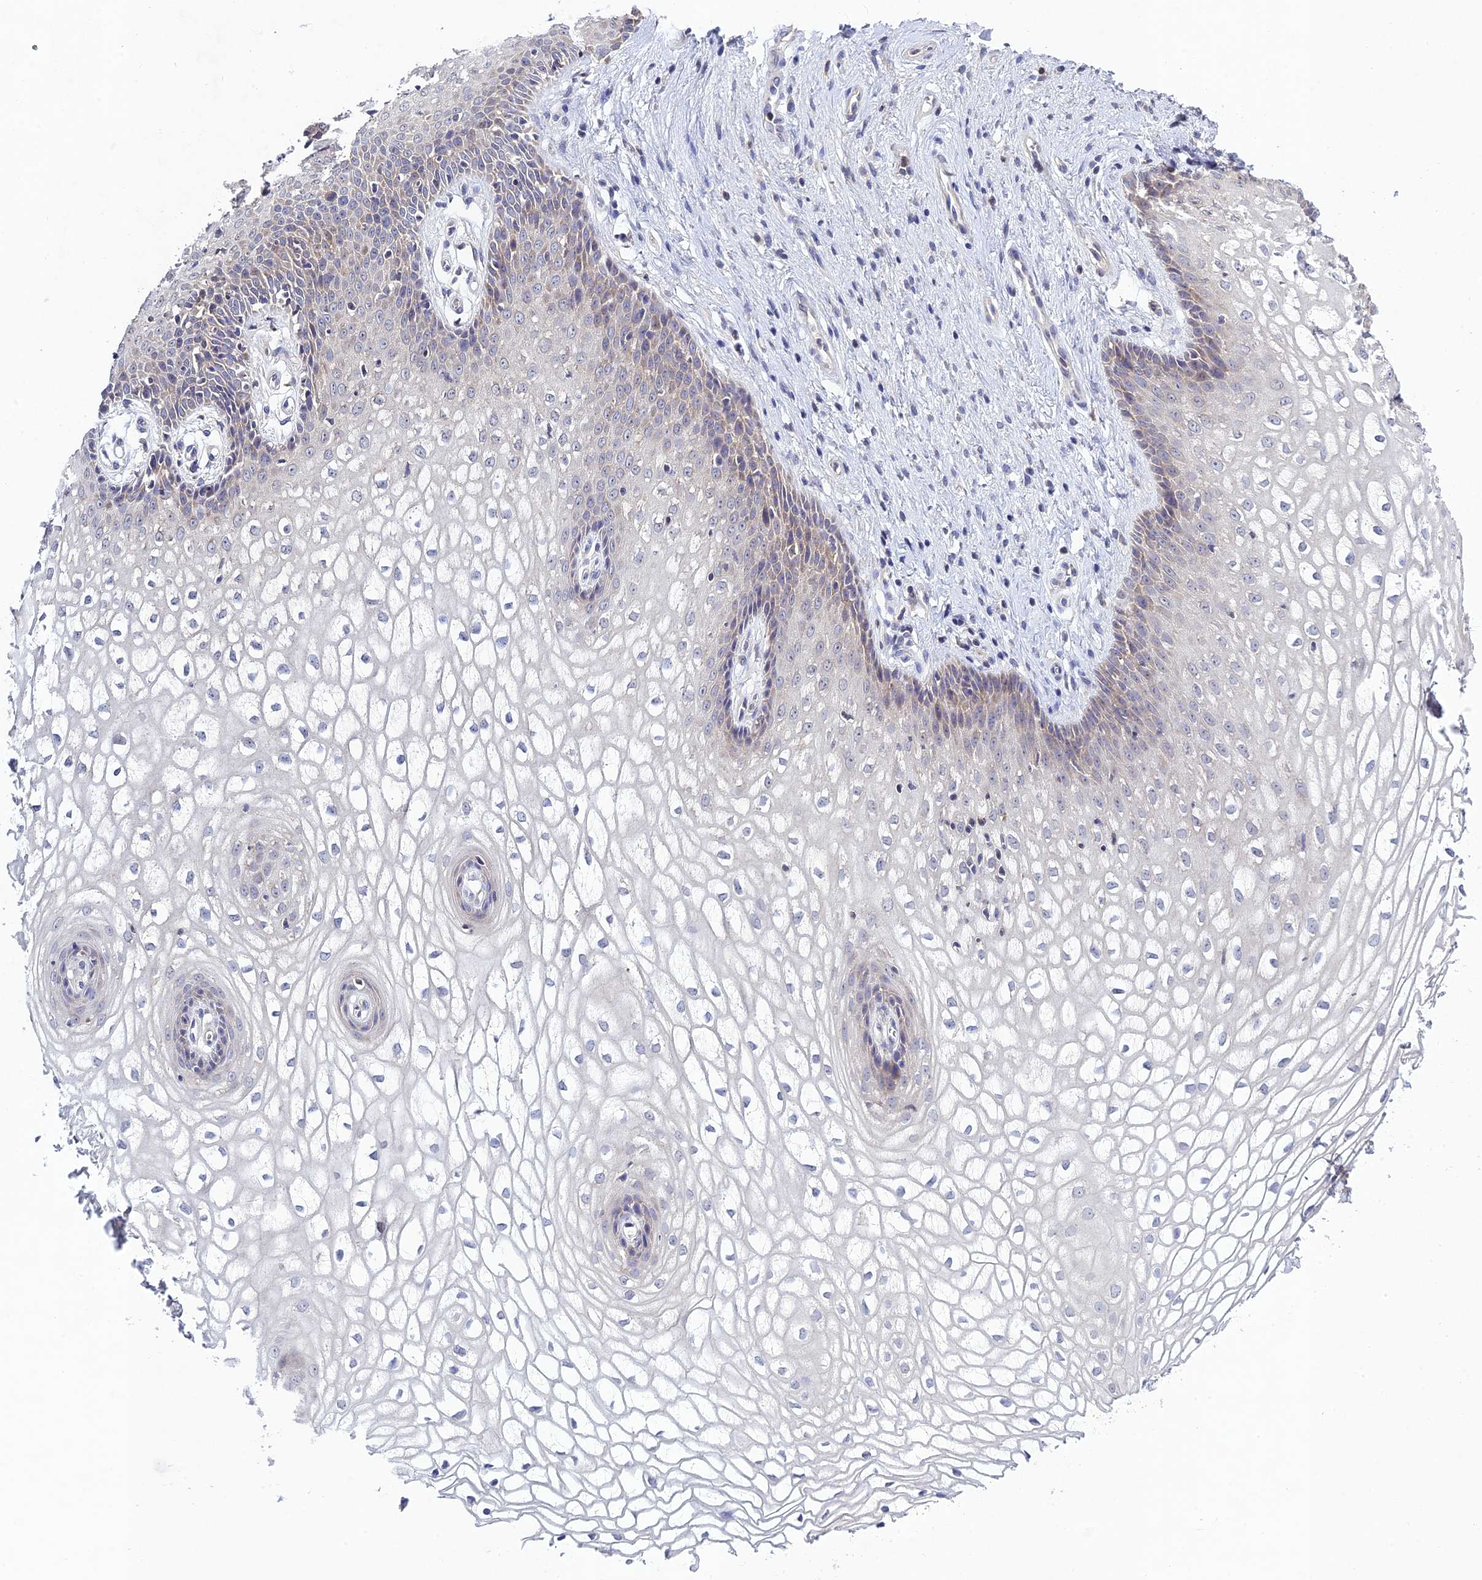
{"staining": {"intensity": "weak", "quantity": "<25%", "location": "cytoplasmic/membranous"}, "tissue": "vagina", "cell_type": "Squamous epithelial cells", "image_type": "normal", "snomed": [{"axis": "morphology", "description": "Normal tissue, NOS"}, {"axis": "topography", "description": "Vagina"}], "caption": "The IHC image has no significant expression in squamous epithelial cells of vagina. The staining was performed using DAB to visualize the protein expression in brown, while the nuclei were stained in blue with hematoxylin (Magnification: 20x).", "gene": "CHST5", "patient": {"sex": "female", "age": 34}}